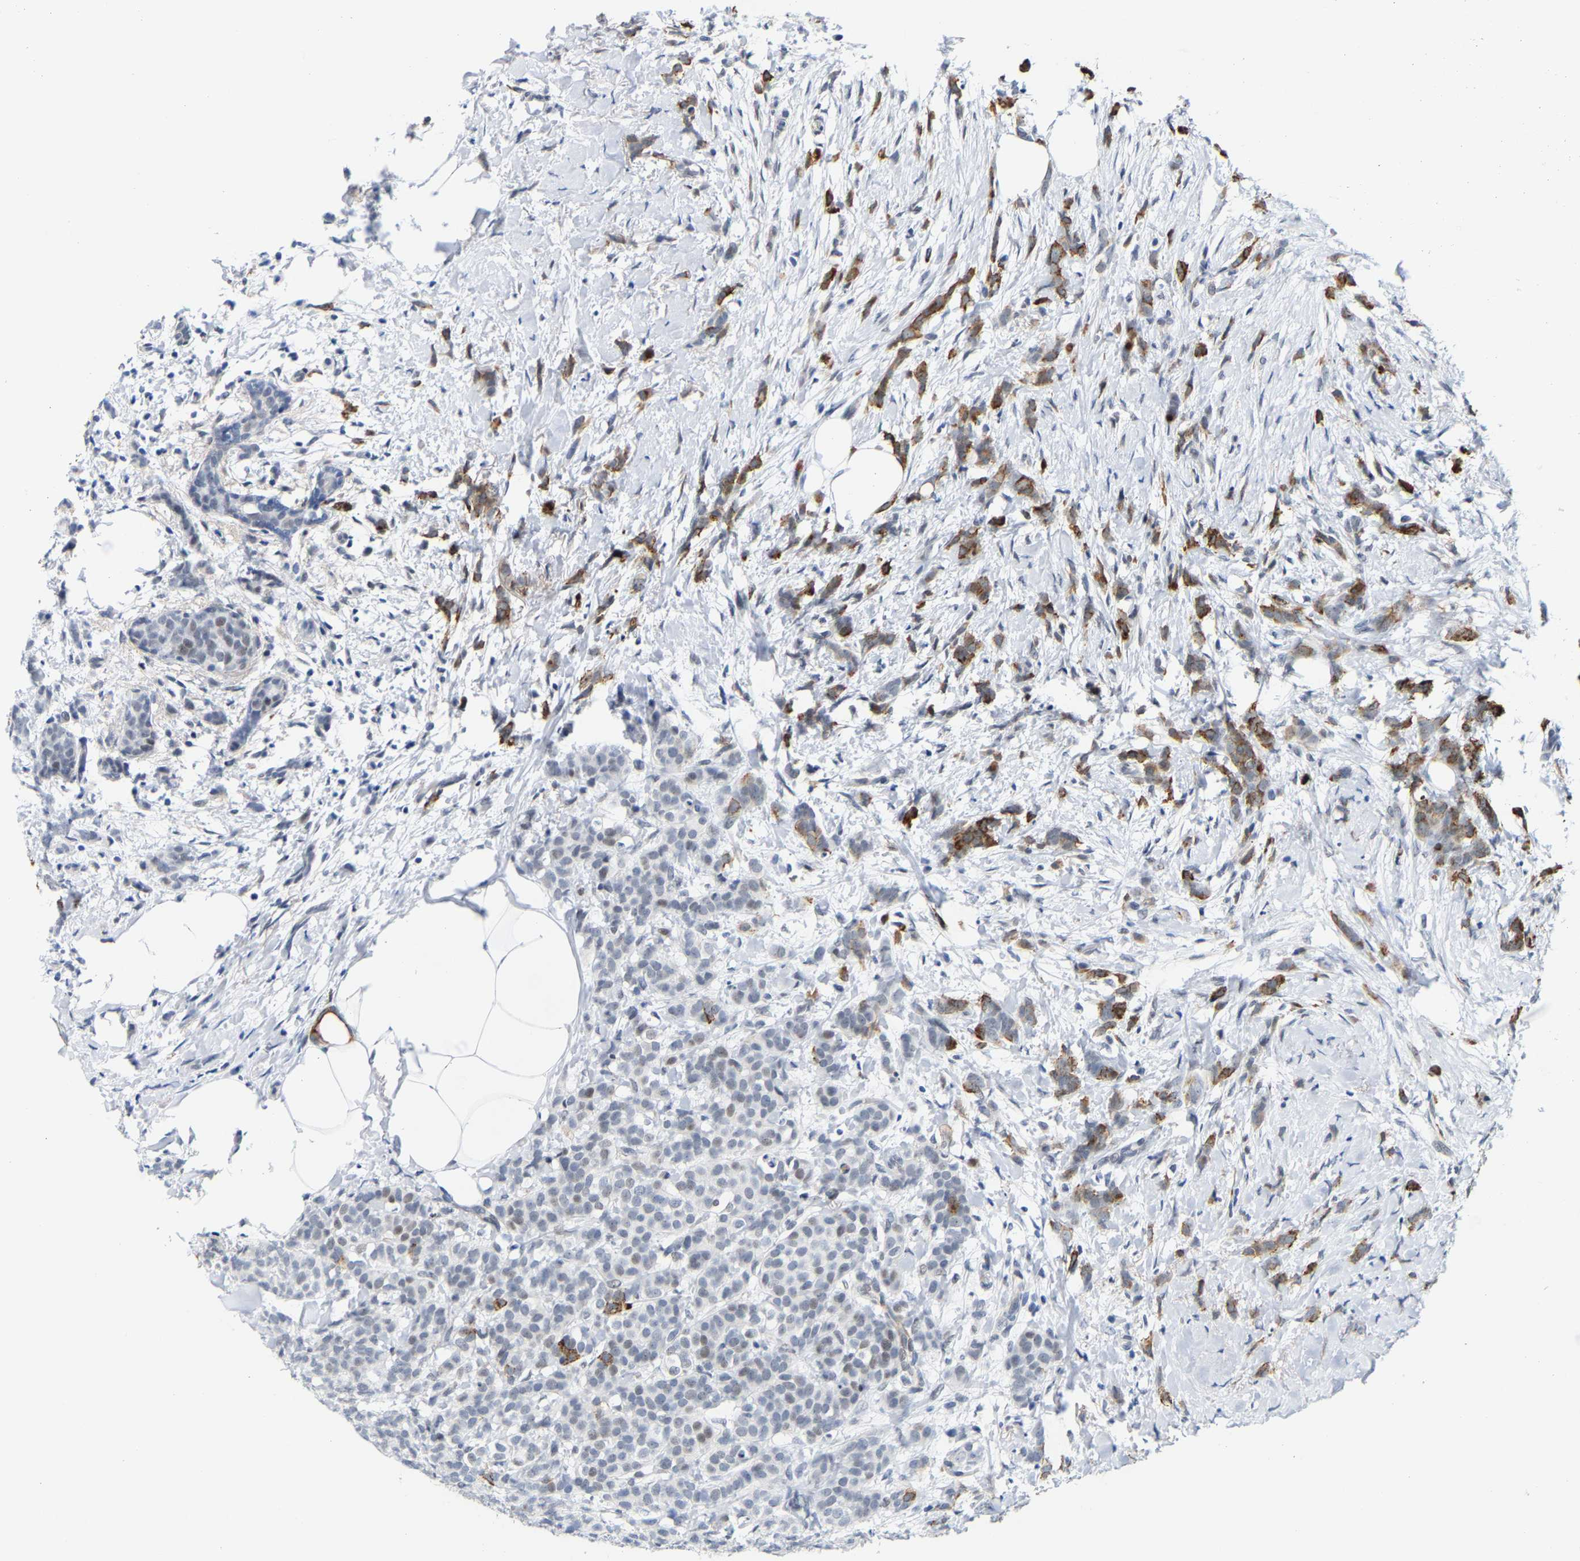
{"staining": {"intensity": "moderate", "quantity": "25%-75%", "location": "cytoplasmic/membranous"}, "tissue": "breast cancer", "cell_type": "Tumor cells", "image_type": "cancer", "snomed": [{"axis": "morphology", "description": "Lobular carcinoma, in situ"}, {"axis": "morphology", "description": "Lobular carcinoma"}, {"axis": "topography", "description": "Breast"}], "caption": "Tumor cells exhibit moderate cytoplasmic/membranous expression in approximately 25%-75% of cells in lobular carcinoma (breast). Using DAB (brown) and hematoxylin (blue) stains, captured at high magnification using brightfield microscopy.", "gene": "FAM180A", "patient": {"sex": "female", "age": 41}}